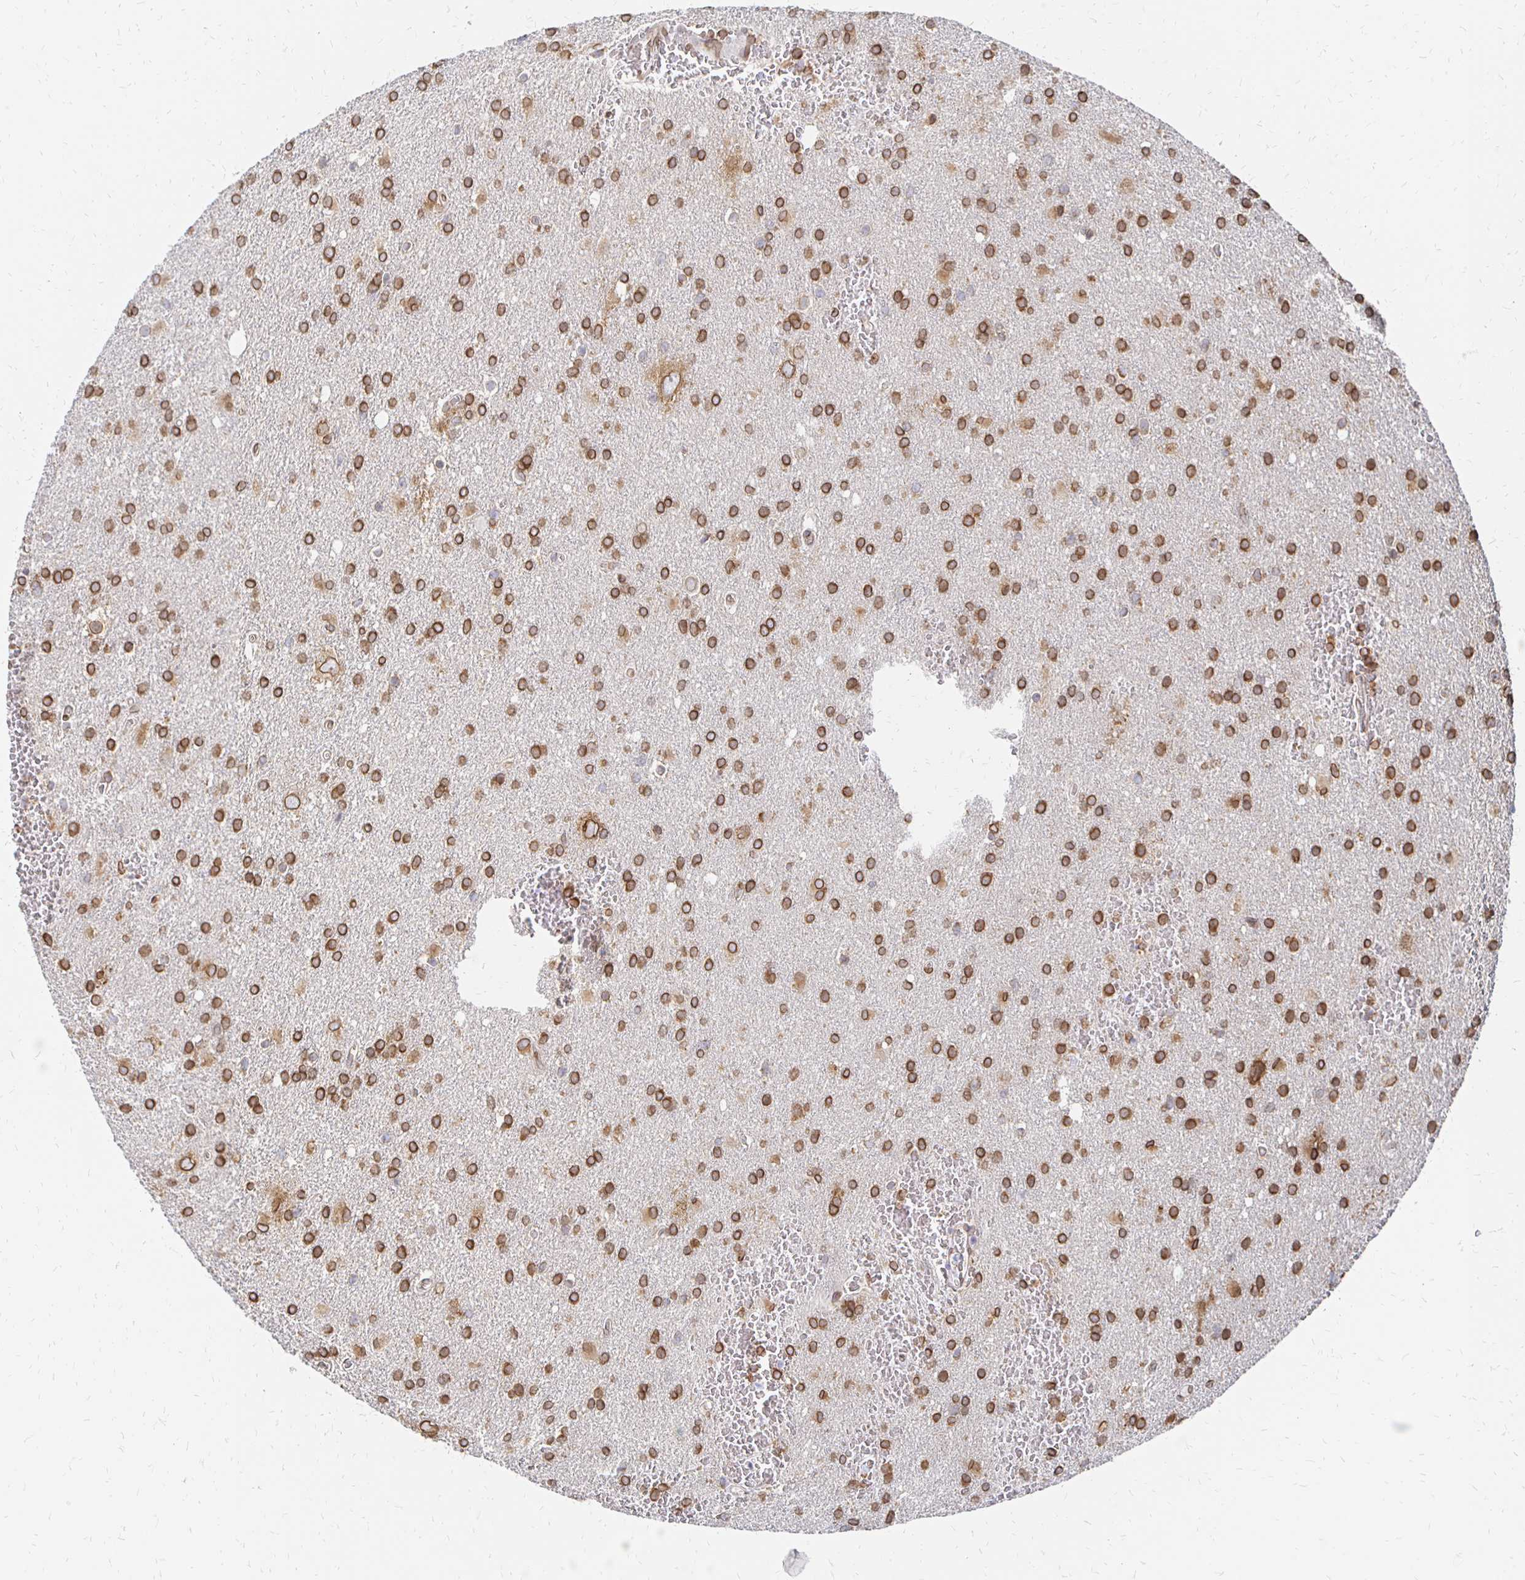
{"staining": {"intensity": "strong", "quantity": ">75%", "location": "cytoplasmic/membranous,nuclear"}, "tissue": "glioma", "cell_type": "Tumor cells", "image_type": "cancer", "snomed": [{"axis": "morphology", "description": "Glioma, malignant, Low grade"}, {"axis": "topography", "description": "Brain"}], "caption": "Protein expression analysis of human malignant low-grade glioma reveals strong cytoplasmic/membranous and nuclear expression in approximately >75% of tumor cells. The protein of interest is shown in brown color, while the nuclei are stained blue.", "gene": "PELI3", "patient": {"sex": "male", "age": 66}}